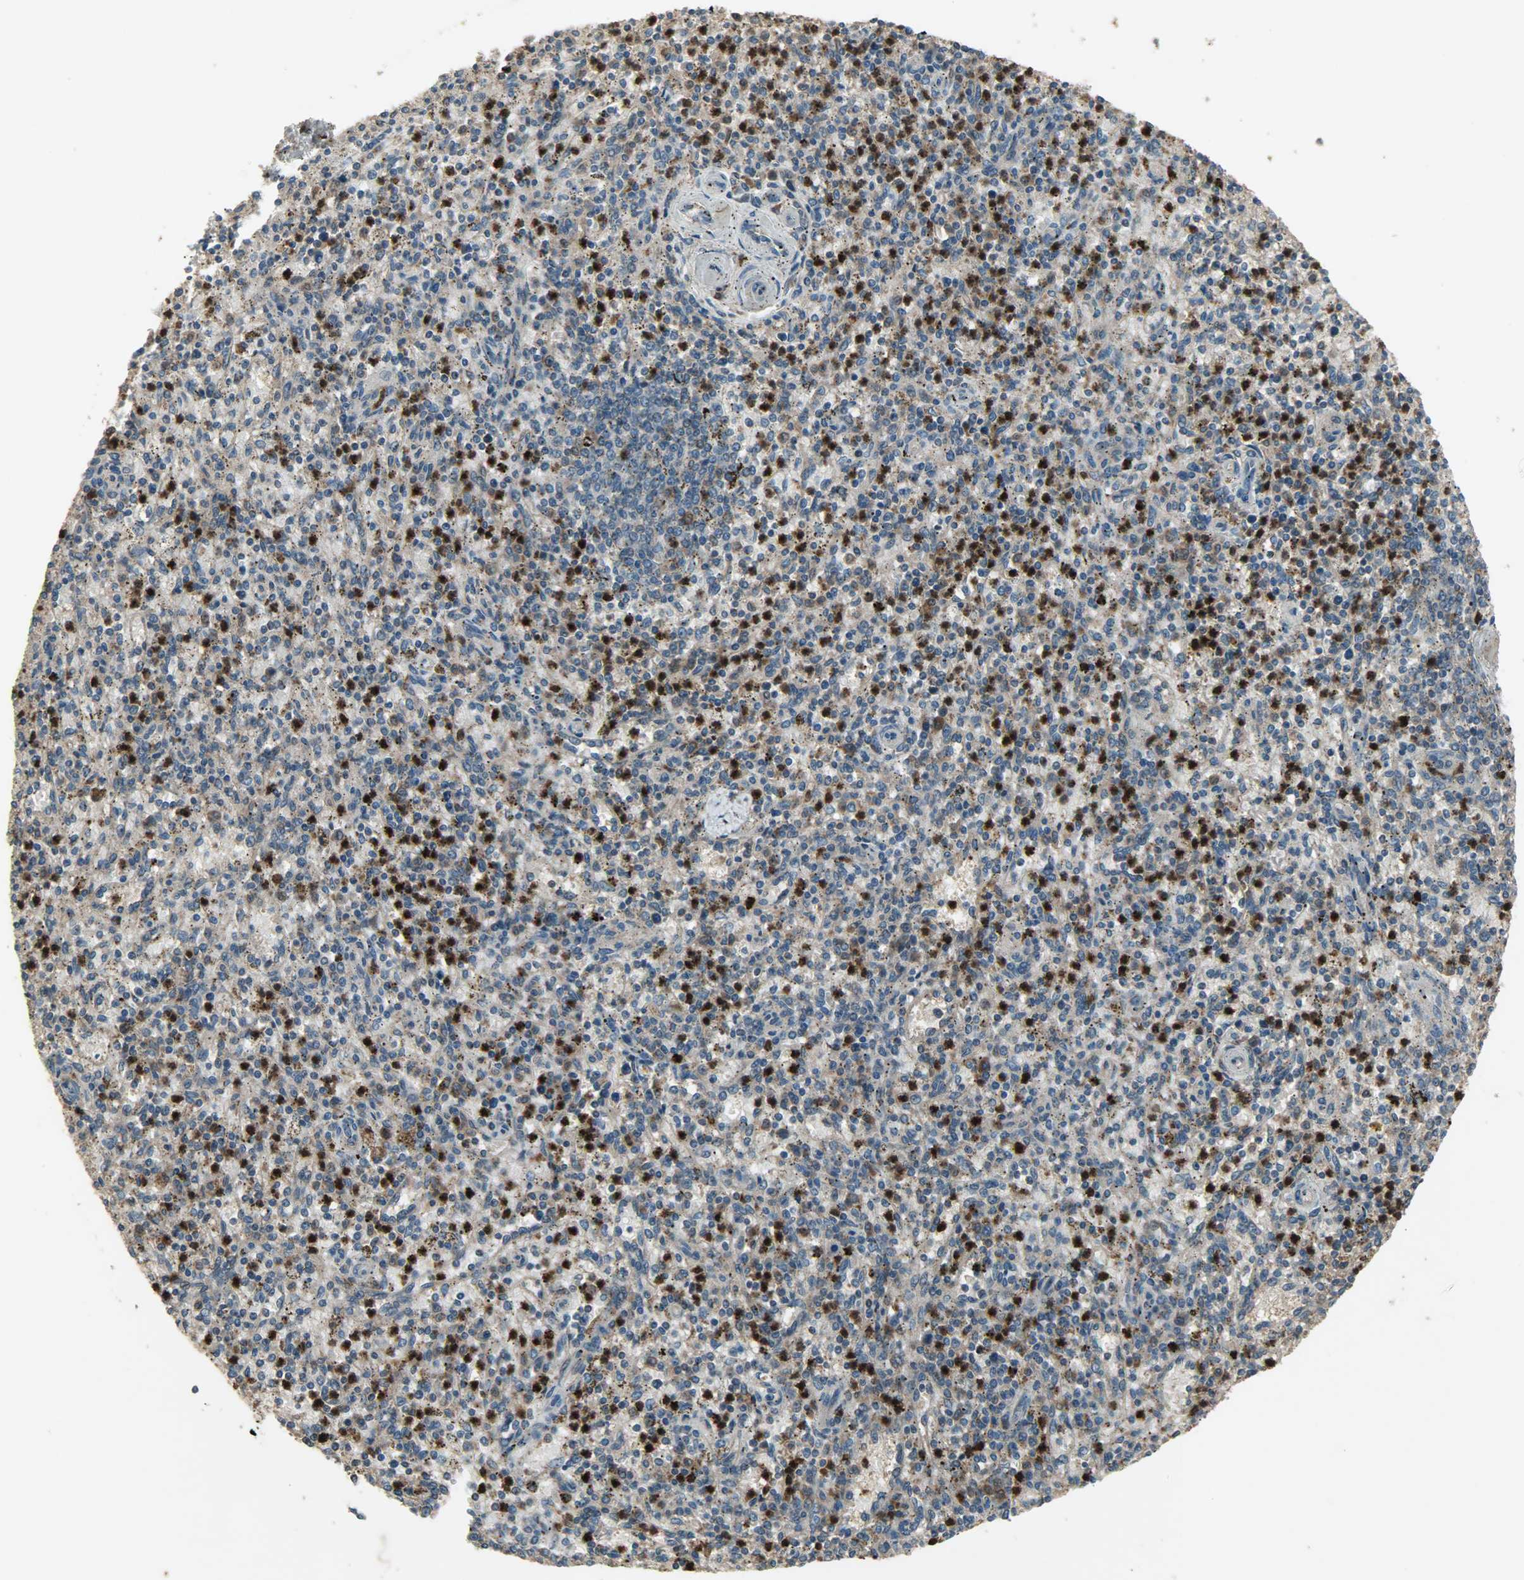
{"staining": {"intensity": "moderate", "quantity": ">75%", "location": "cytoplasmic/membranous"}, "tissue": "spleen", "cell_type": "Cells in red pulp", "image_type": "normal", "snomed": [{"axis": "morphology", "description": "Normal tissue, NOS"}, {"axis": "topography", "description": "Spleen"}], "caption": "This photomicrograph exhibits normal spleen stained with immunohistochemistry to label a protein in brown. The cytoplasmic/membranous of cells in red pulp show moderate positivity for the protein. Nuclei are counter-stained blue.", "gene": "AMT", "patient": {"sex": "male", "age": 72}}